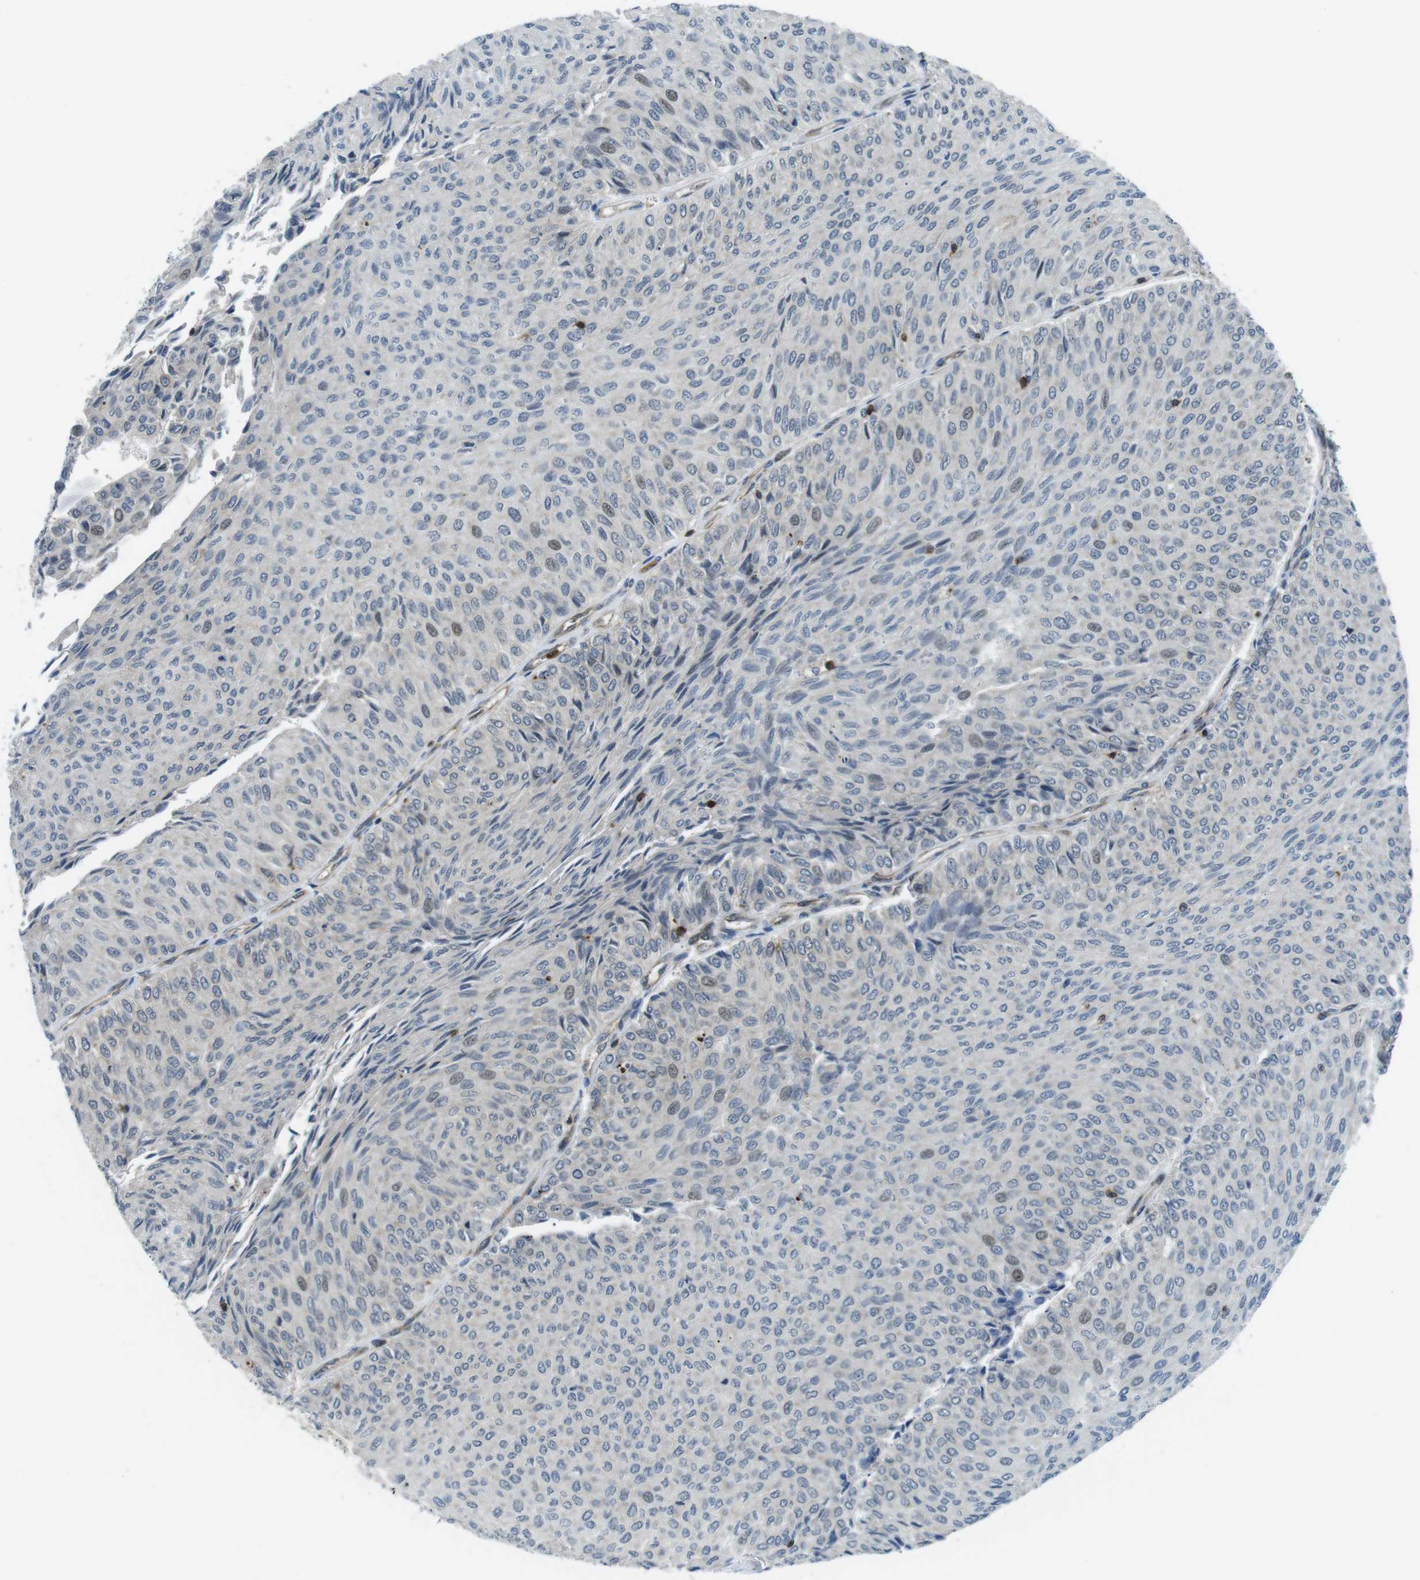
{"staining": {"intensity": "weak", "quantity": "<25%", "location": "nuclear"}, "tissue": "urothelial cancer", "cell_type": "Tumor cells", "image_type": "cancer", "snomed": [{"axis": "morphology", "description": "Urothelial carcinoma, Low grade"}, {"axis": "topography", "description": "Urinary bladder"}], "caption": "The micrograph shows no significant positivity in tumor cells of urothelial cancer. (Immunohistochemistry (ihc), brightfield microscopy, high magnification).", "gene": "STK10", "patient": {"sex": "male", "age": 78}}